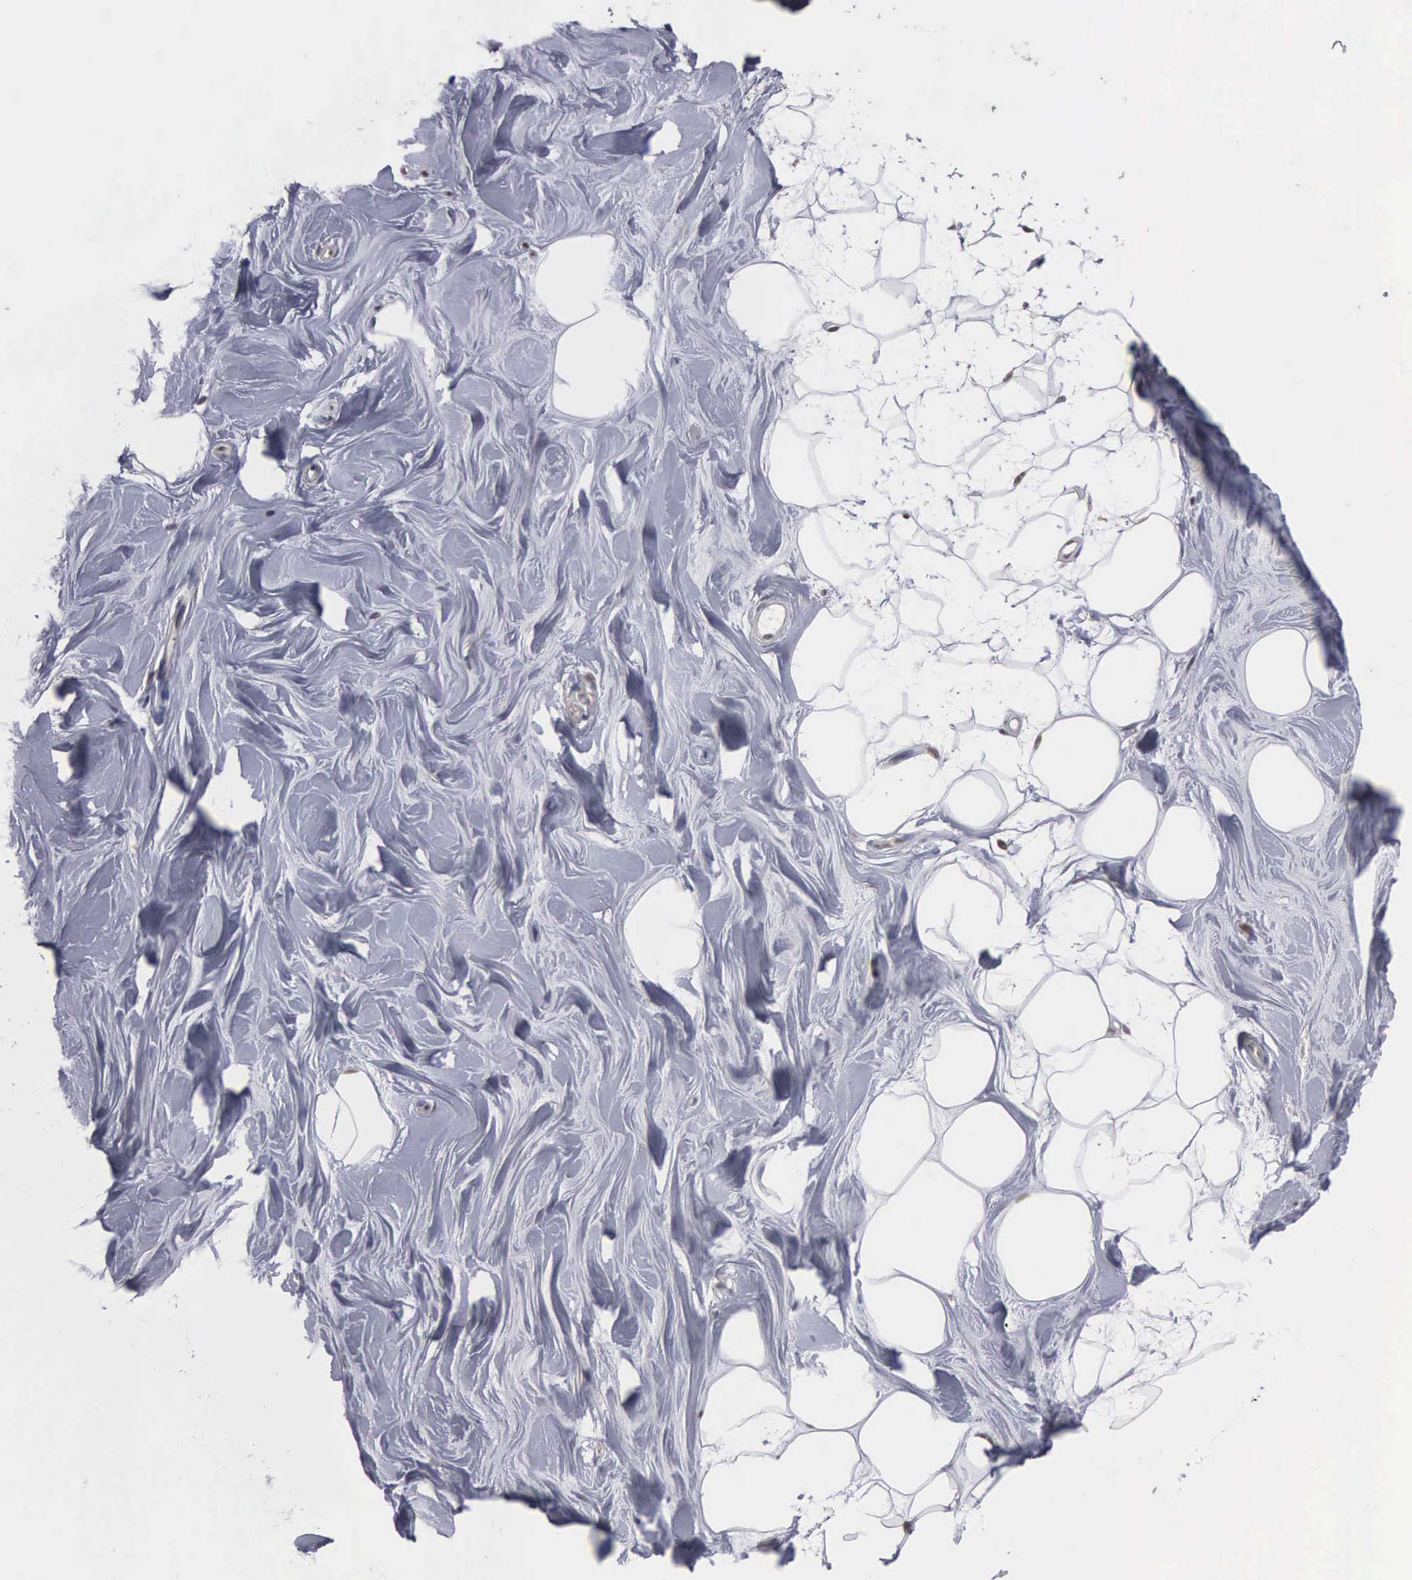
{"staining": {"intensity": "moderate", "quantity": ">75%", "location": "nuclear"}, "tissue": "adipose tissue", "cell_type": "Adipocytes", "image_type": "normal", "snomed": [{"axis": "morphology", "description": "Normal tissue, NOS"}, {"axis": "topography", "description": "Breast"}], "caption": "Immunohistochemical staining of normal adipose tissue displays medium levels of moderate nuclear expression in about >75% of adipocytes. The staining was performed using DAB (3,3'-diaminobenzidine), with brown indicating positive protein expression. Nuclei are stained blue with hematoxylin.", "gene": "TRMT5", "patient": {"sex": "female", "age": 44}}